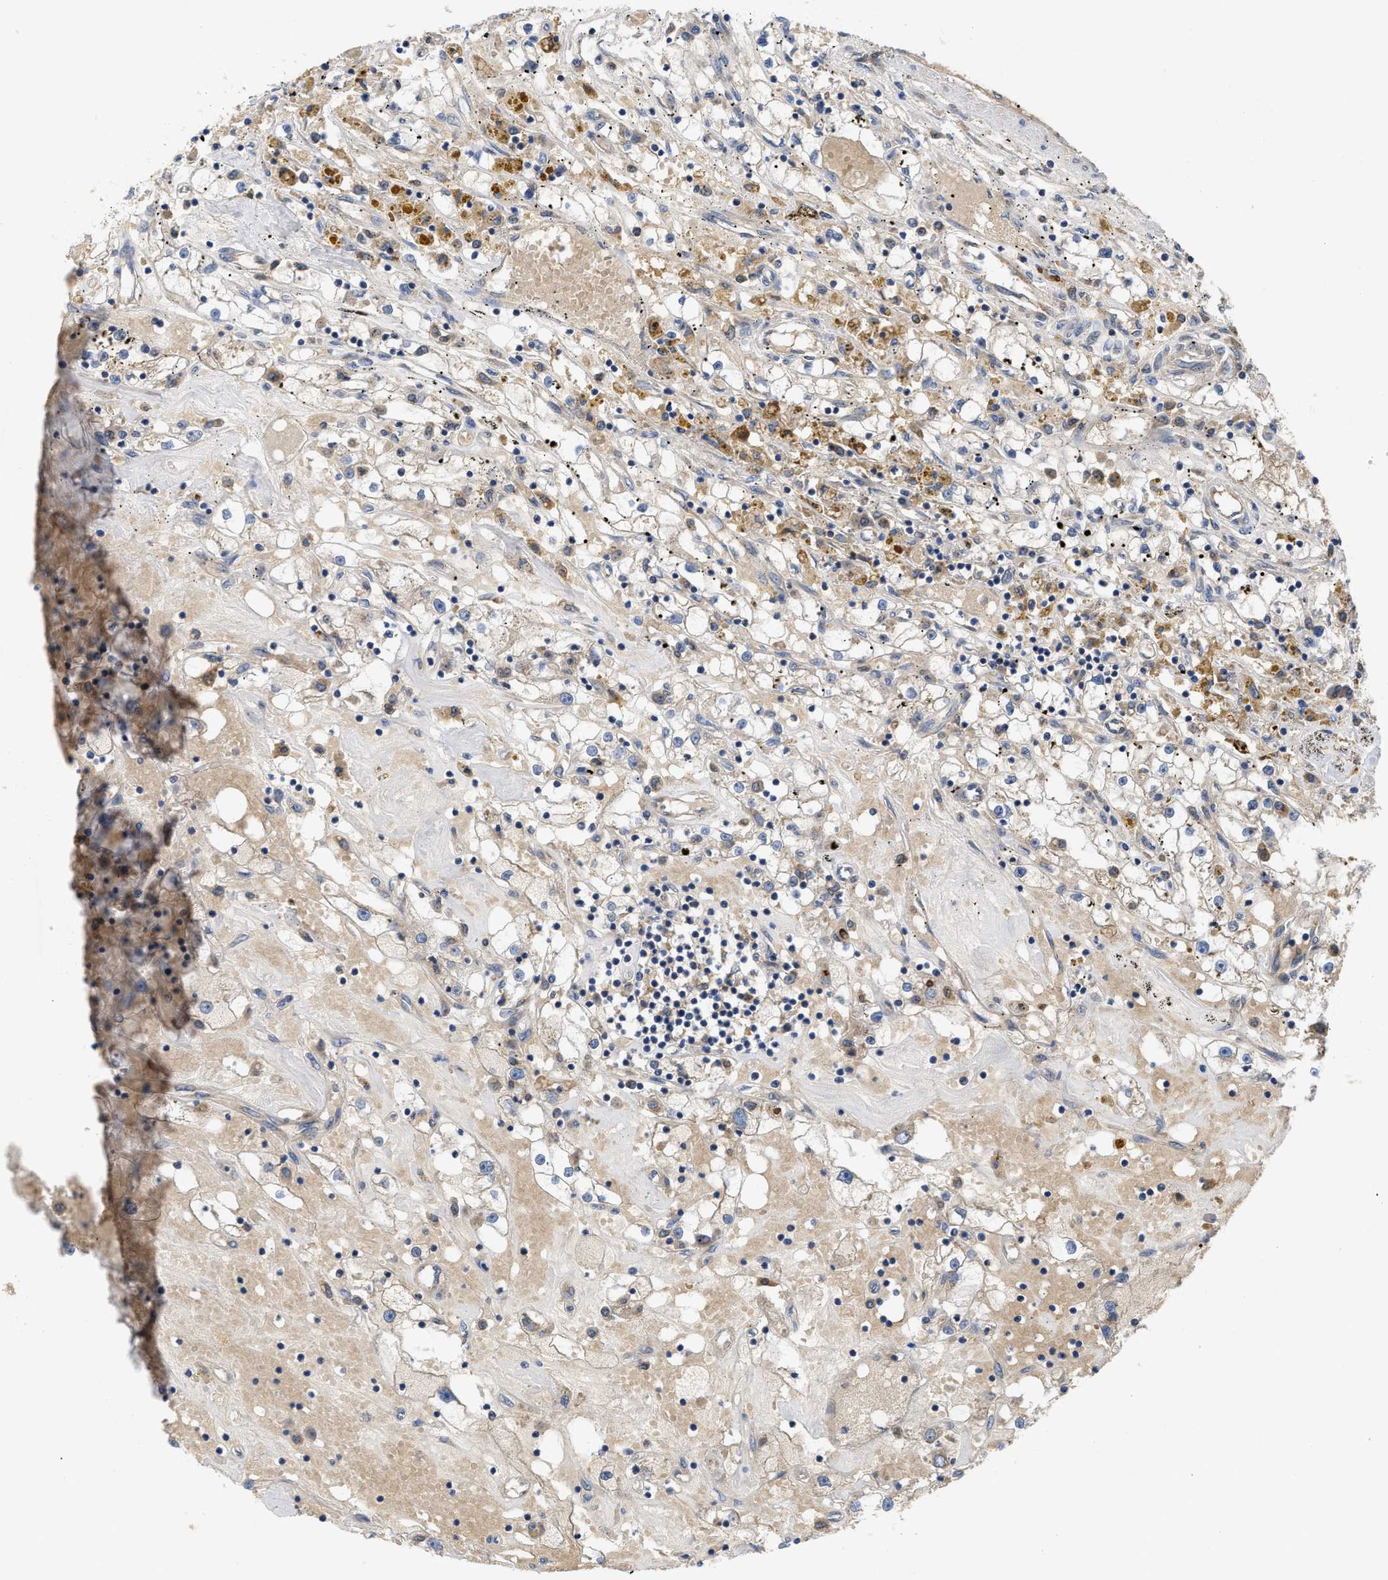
{"staining": {"intensity": "weak", "quantity": "<25%", "location": "cytoplasmic/membranous"}, "tissue": "renal cancer", "cell_type": "Tumor cells", "image_type": "cancer", "snomed": [{"axis": "morphology", "description": "Adenocarcinoma, NOS"}, {"axis": "topography", "description": "Kidney"}], "caption": "DAB immunohistochemical staining of renal cancer (adenocarcinoma) displays no significant staining in tumor cells.", "gene": "RNF216", "patient": {"sex": "male", "age": 56}}